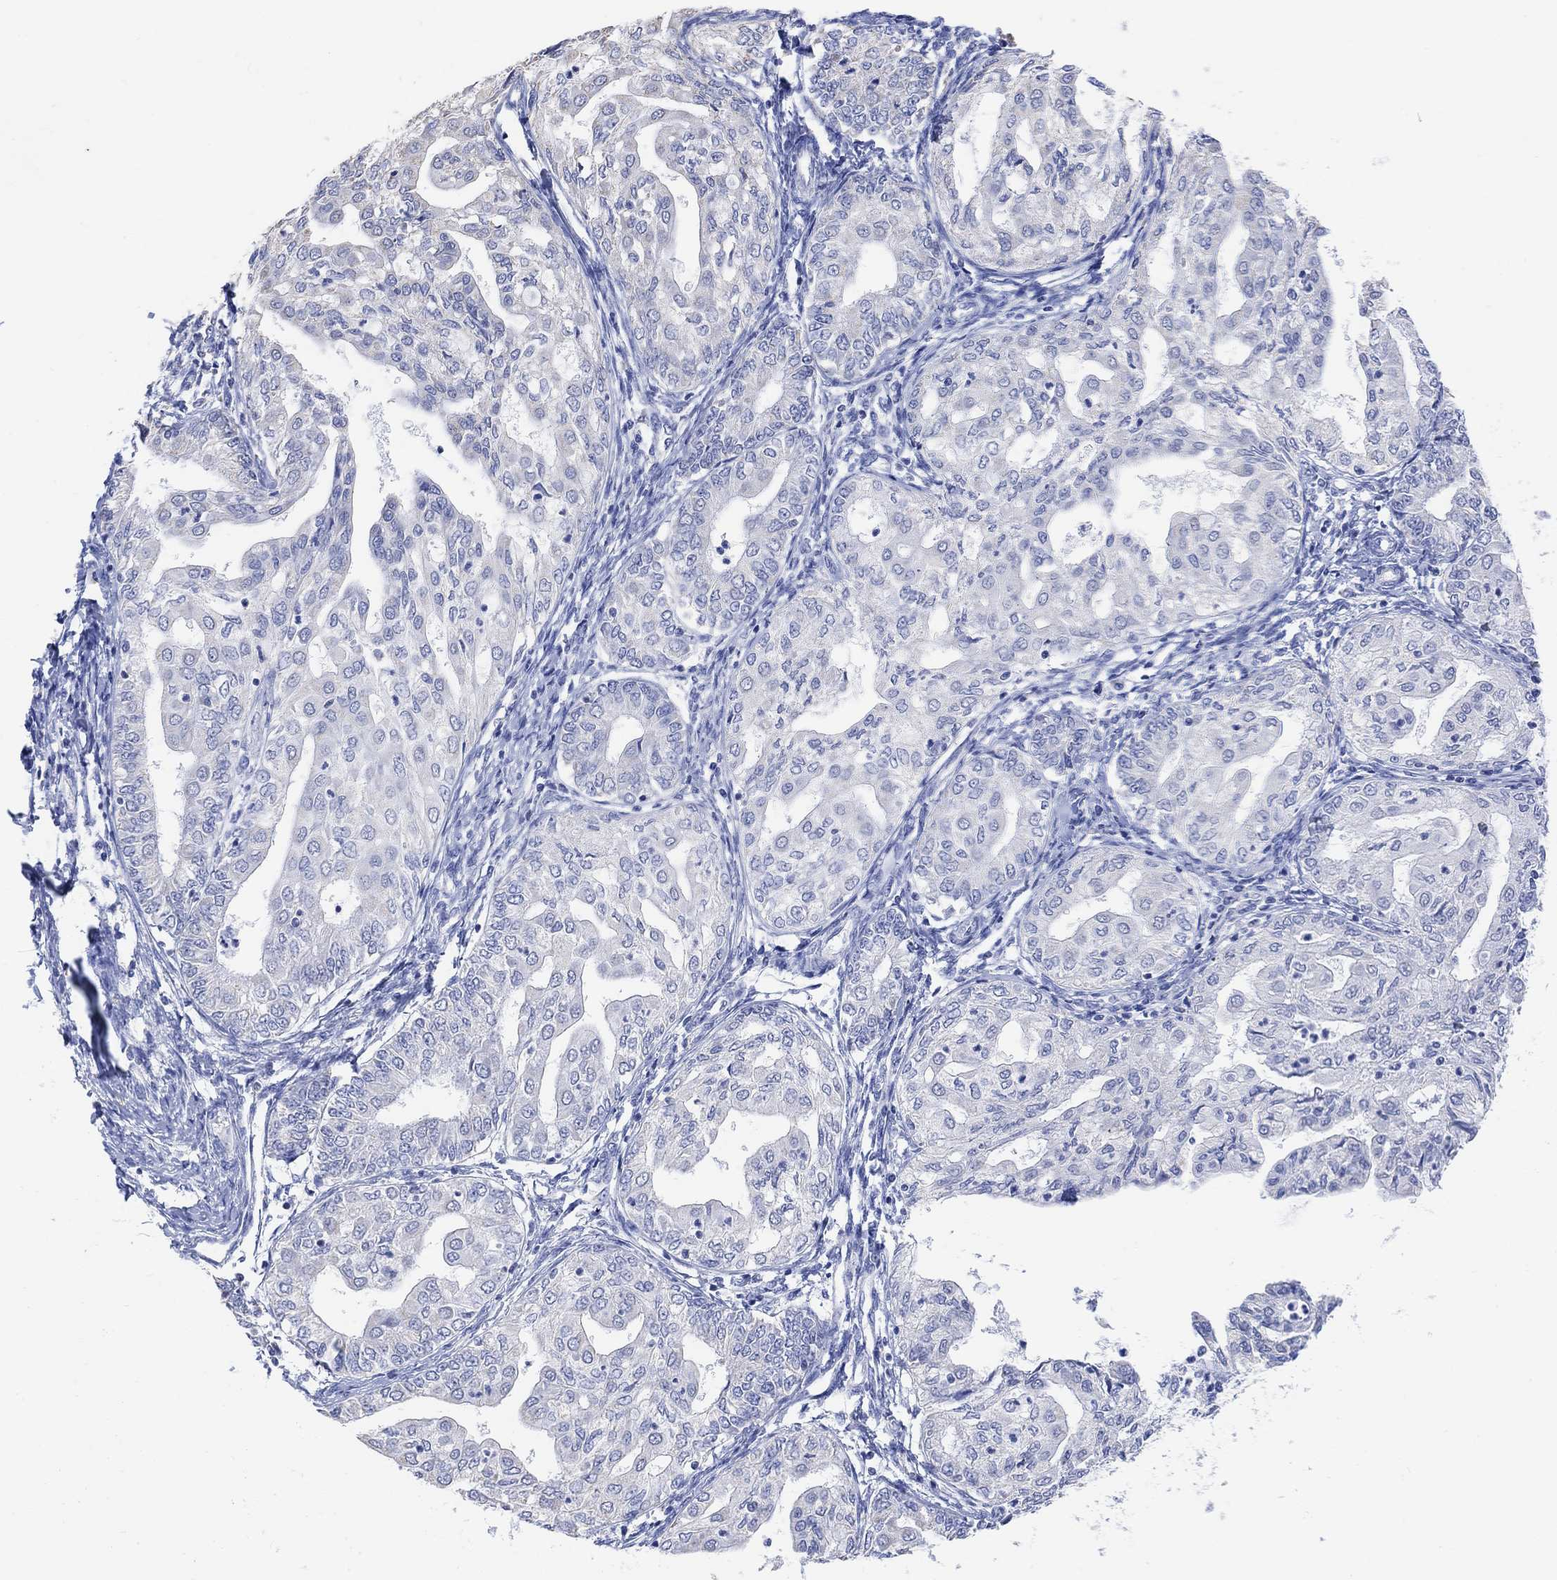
{"staining": {"intensity": "negative", "quantity": "none", "location": "none"}, "tissue": "endometrial cancer", "cell_type": "Tumor cells", "image_type": "cancer", "snomed": [{"axis": "morphology", "description": "Adenocarcinoma, NOS"}, {"axis": "topography", "description": "Endometrium"}], "caption": "Immunohistochemical staining of endometrial adenocarcinoma exhibits no significant expression in tumor cells. (DAB immunohistochemistry (IHC) visualized using brightfield microscopy, high magnification).", "gene": "SYT12", "patient": {"sex": "female", "age": 68}}